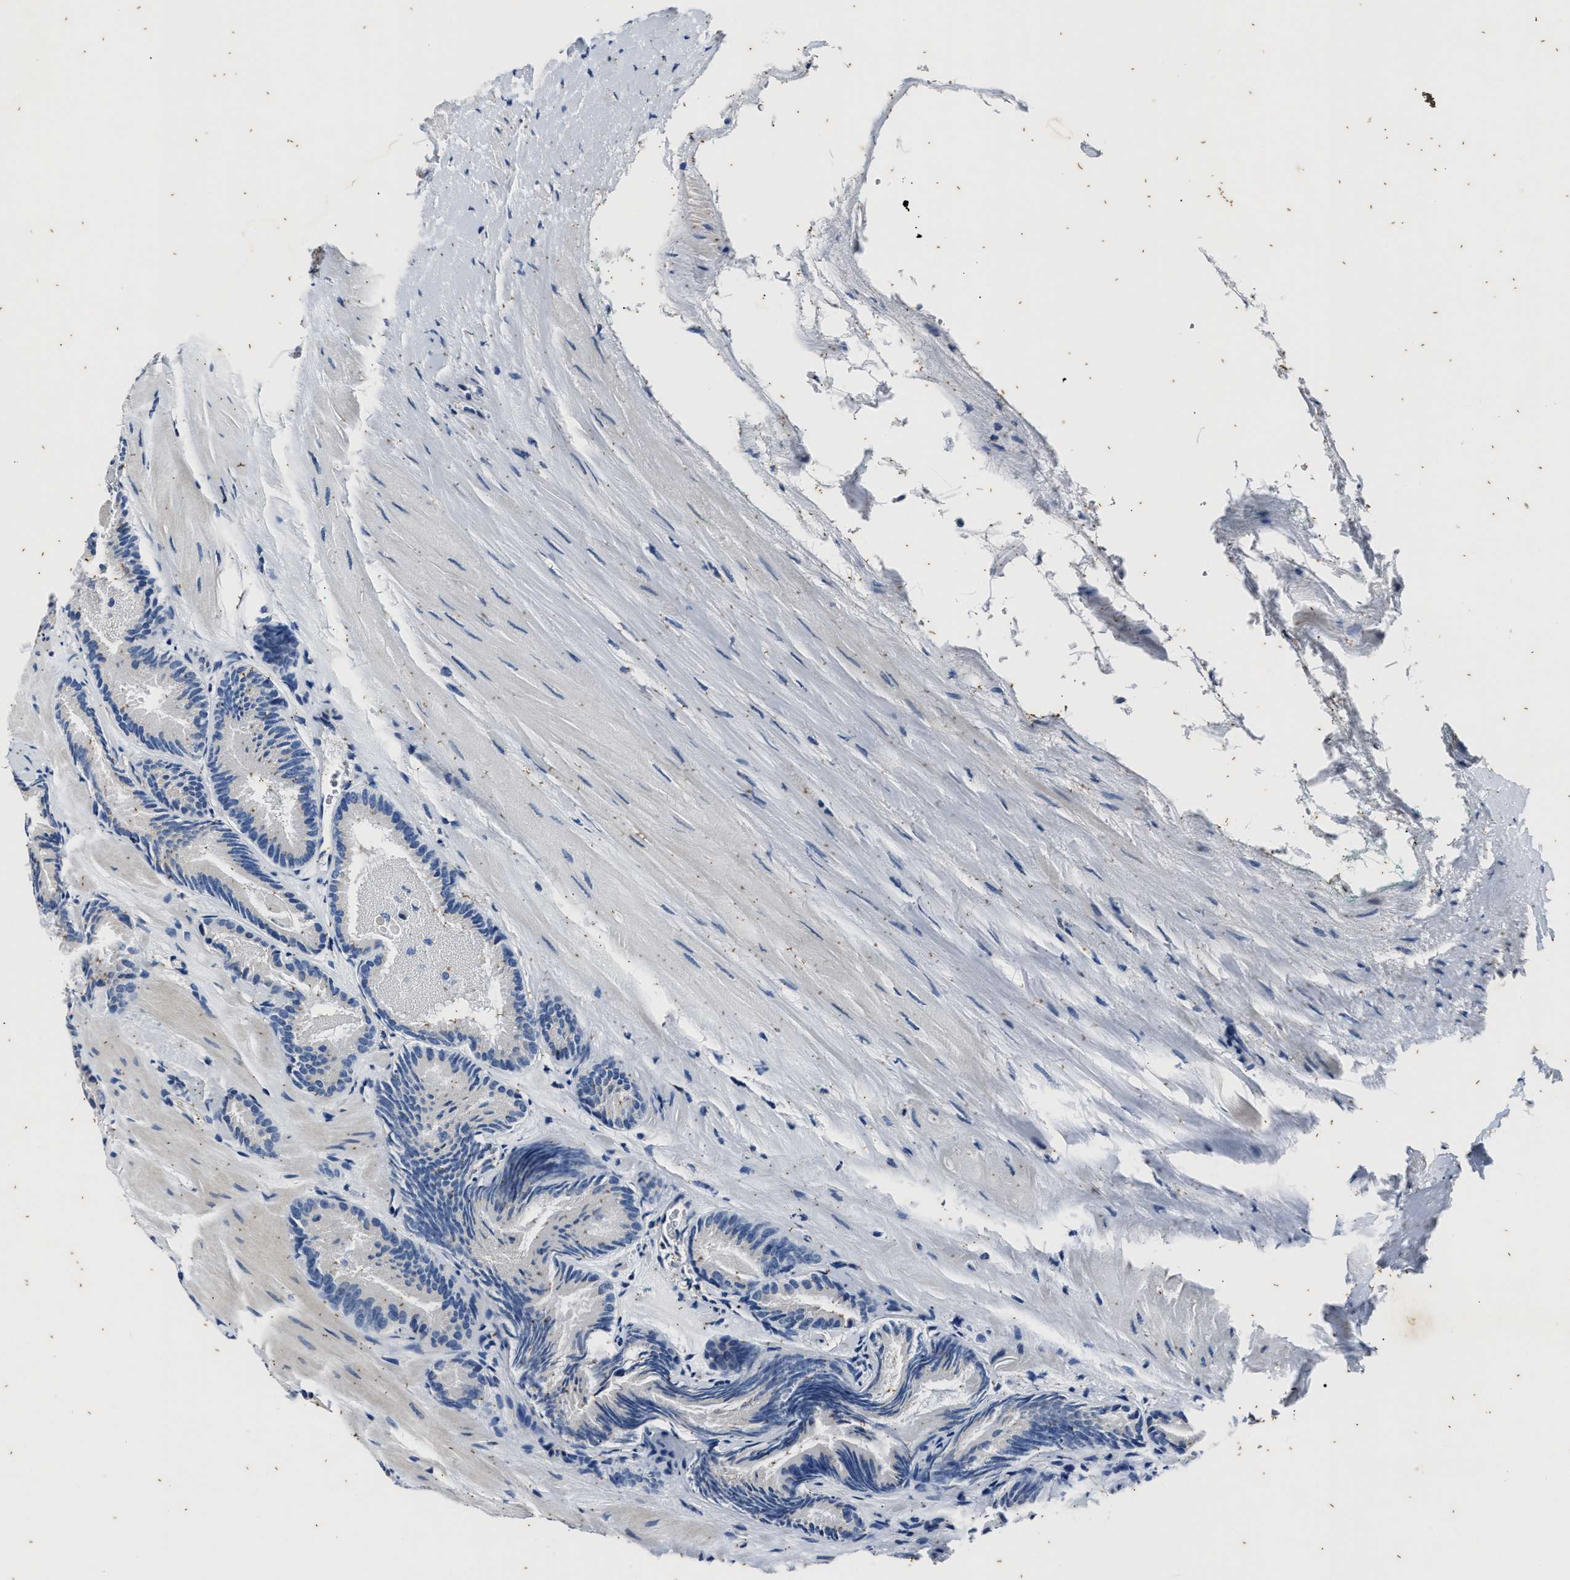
{"staining": {"intensity": "negative", "quantity": "none", "location": "none"}, "tissue": "prostate cancer", "cell_type": "Tumor cells", "image_type": "cancer", "snomed": [{"axis": "morphology", "description": "Adenocarcinoma, Low grade"}, {"axis": "topography", "description": "Prostate"}], "caption": "High power microscopy micrograph of an immunohistochemistry (IHC) photomicrograph of prostate cancer (adenocarcinoma (low-grade)), revealing no significant staining in tumor cells.", "gene": "PTPN7", "patient": {"sex": "male", "age": 51}}